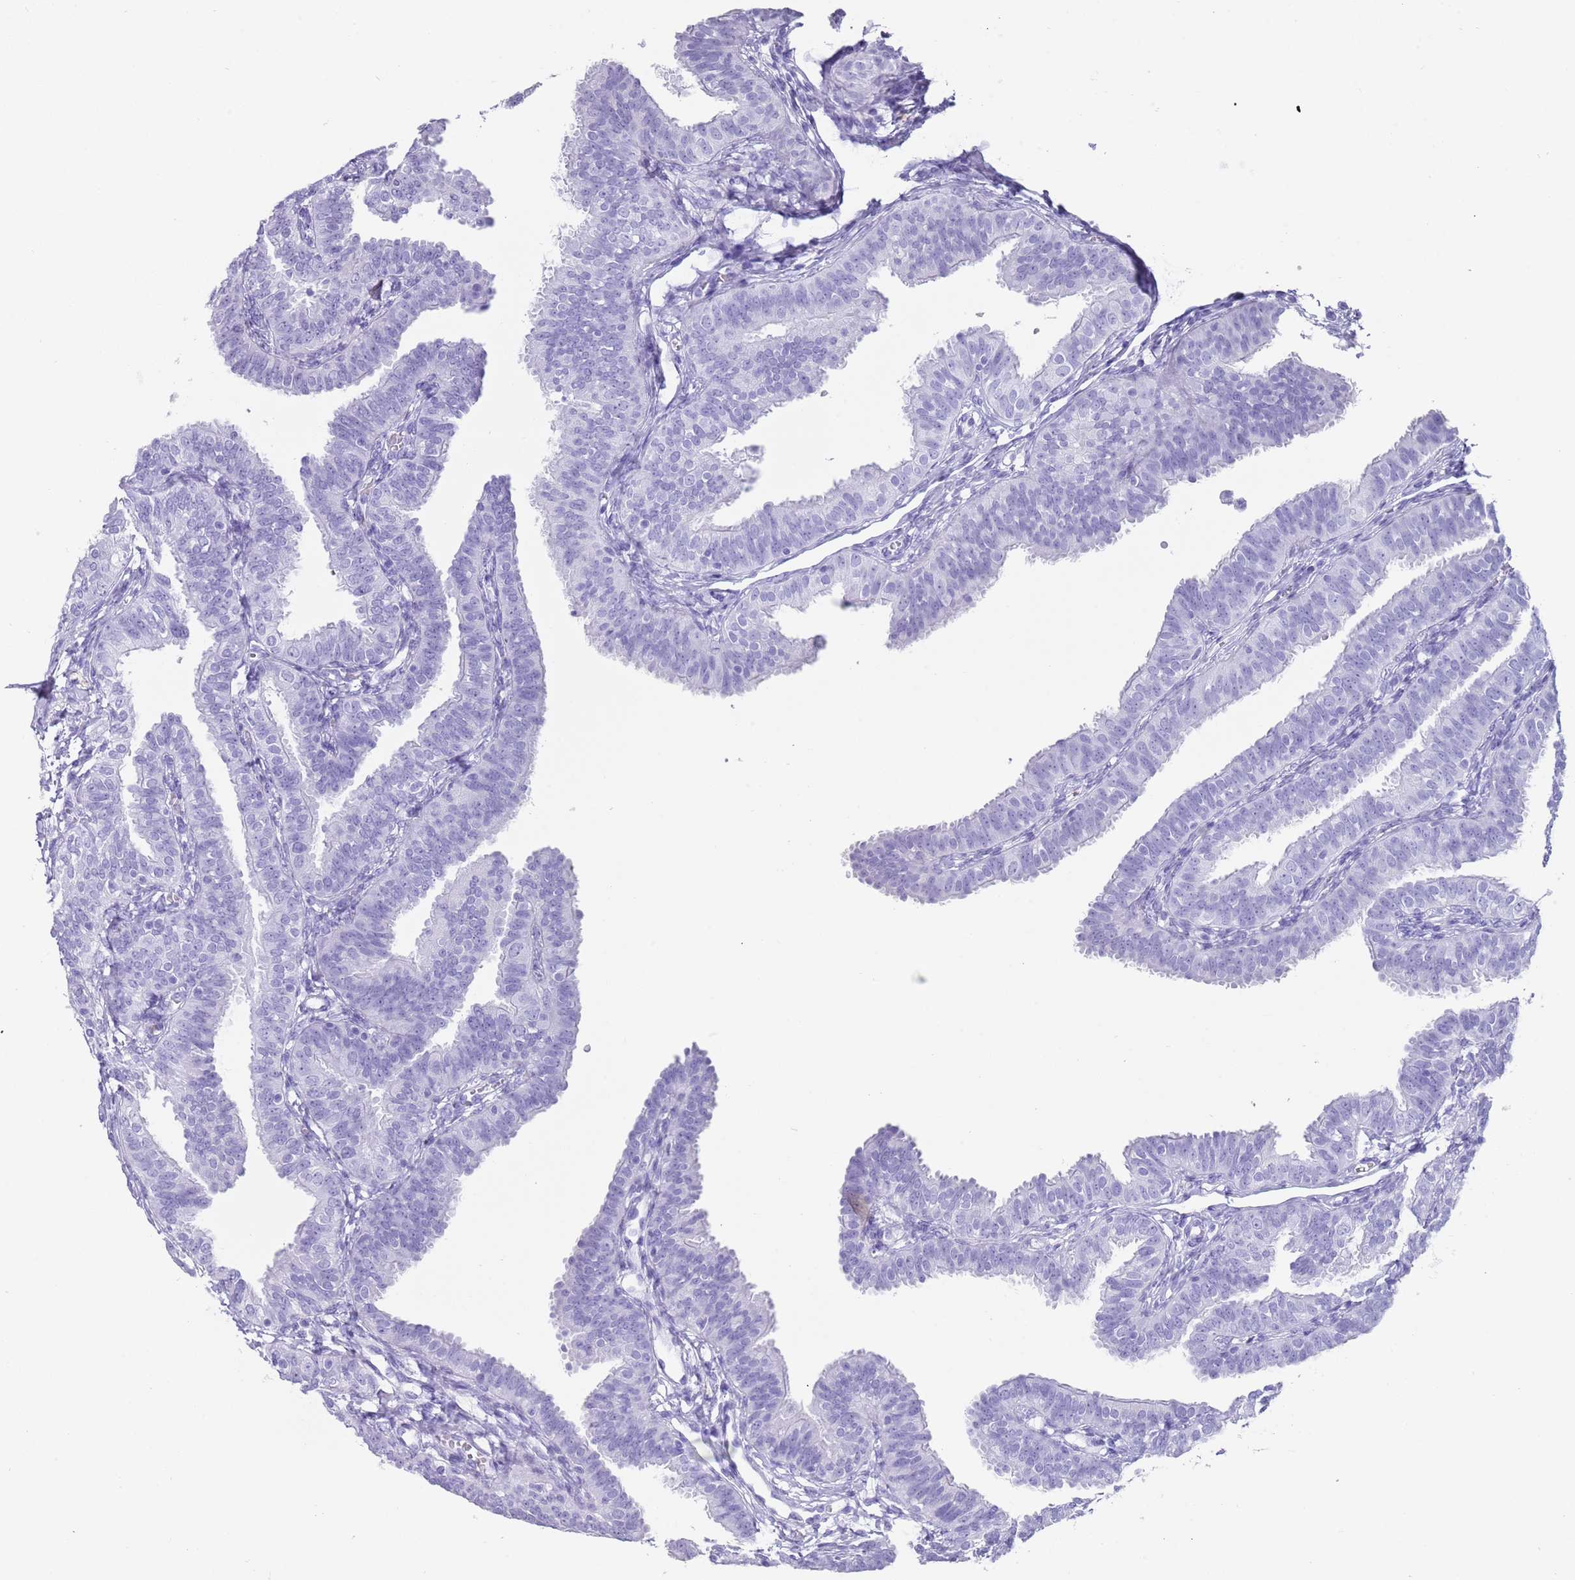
{"staining": {"intensity": "negative", "quantity": "none", "location": "none"}, "tissue": "fallopian tube", "cell_type": "Glandular cells", "image_type": "normal", "snomed": [{"axis": "morphology", "description": "Normal tissue, NOS"}, {"axis": "topography", "description": "Fallopian tube"}], "caption": "DAB (3,3'-diaminobenzidine) immunohistochemical staining of normal human fallopian tube reveals no significant positivity in glandular cells. Brightfield microscopy of immunohistochemistry (IHC) stained with DAB (brown) and hematoxylin (blue), captured at high magnification.", "gene": "MYADML2", "patient": {"sex": "female", "age": 35}}